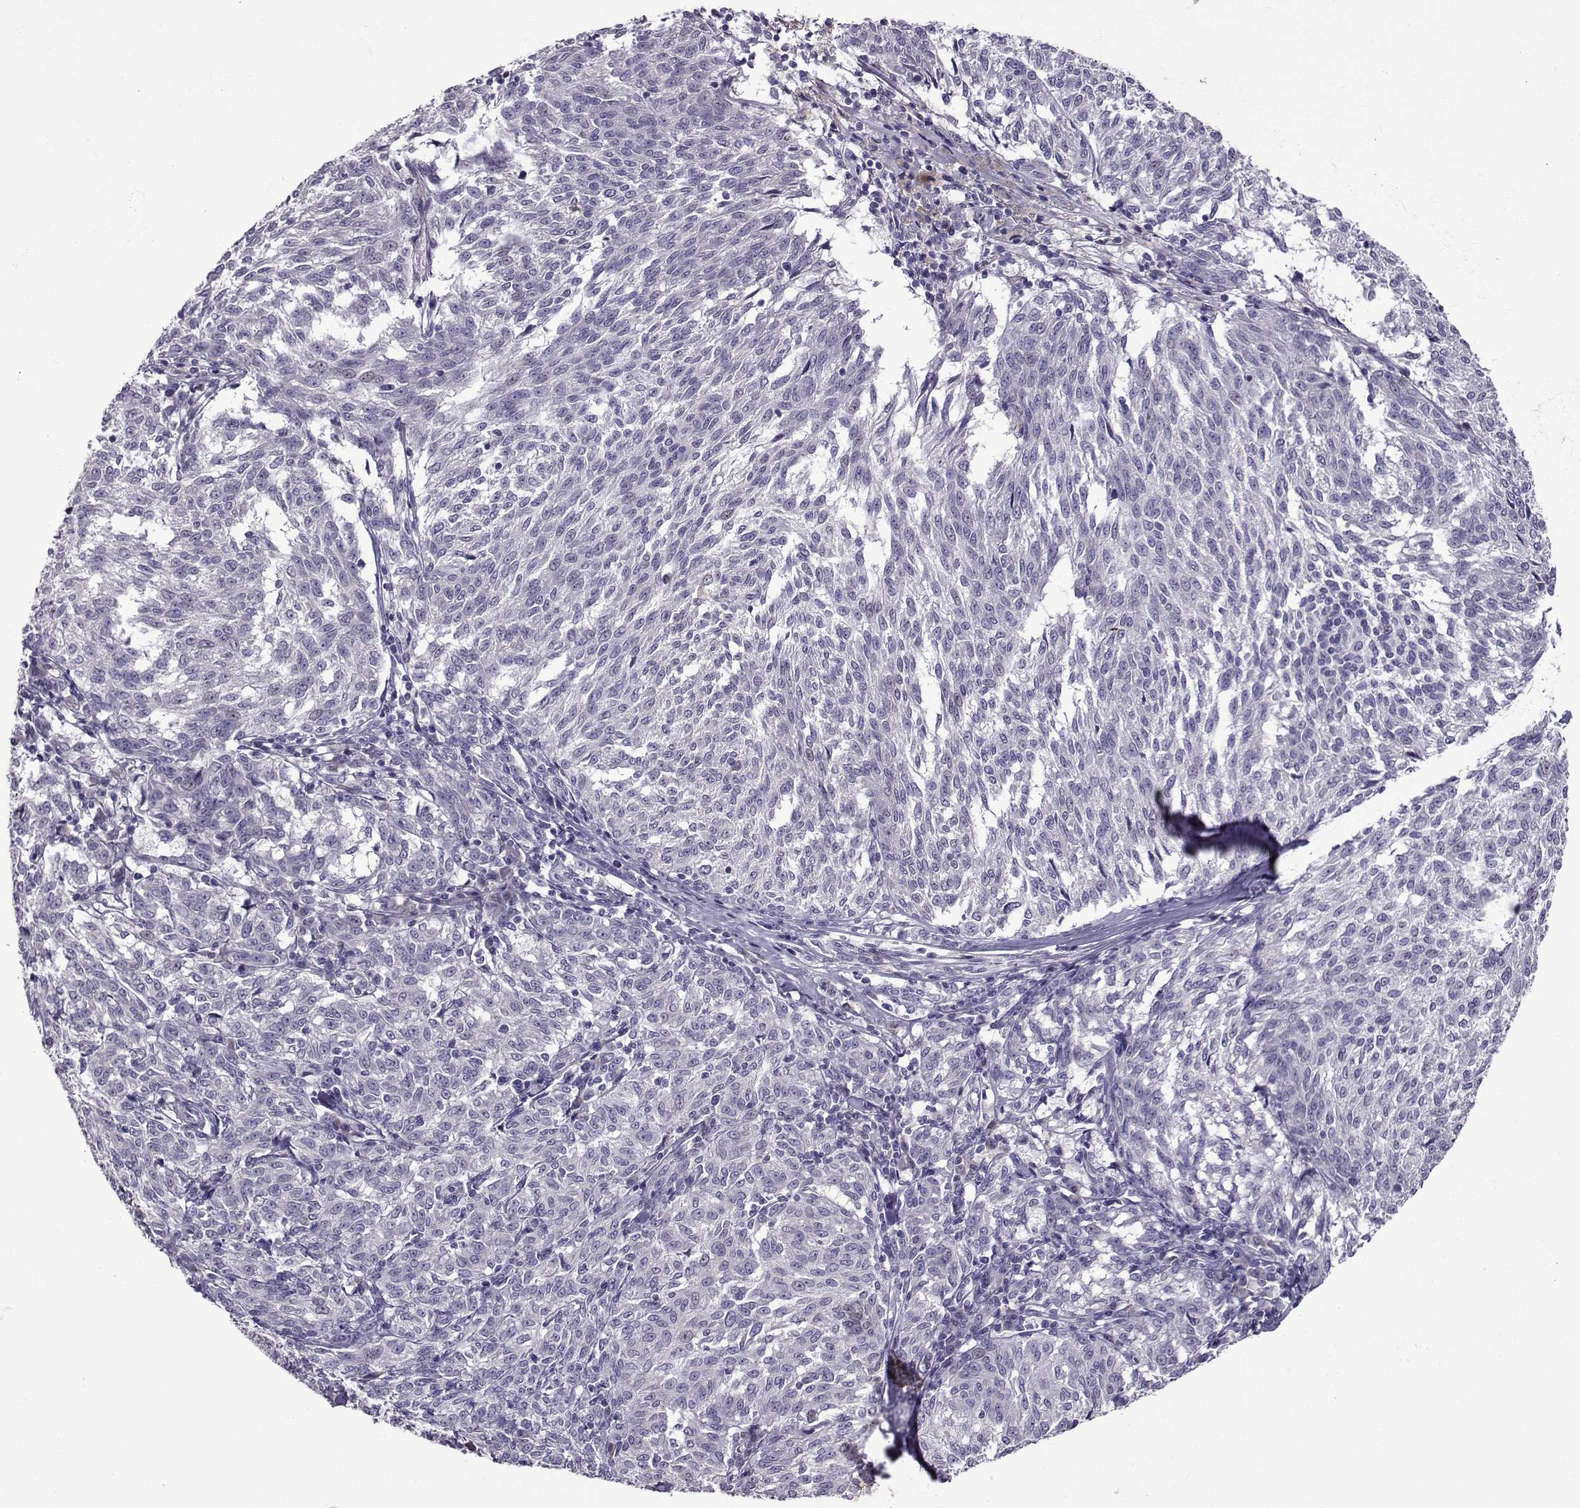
{"staining": {"intensity": "negative", "quantity": "none", "location": "none"}, "tissue": "melanoma", "cell_type": "Tumor cells", "image_type": "cancer", "snomed": [{"axis": "morphology", "description": "Malignant melanoma, NOS"}, {"axis": "topography", "description": "Skin"}], "caption": "Tumor cells are negative for brown protein staining in malignant melanoma.", "gene": "CRYBB1", "patient": {"sex": "female", "age": 72}}